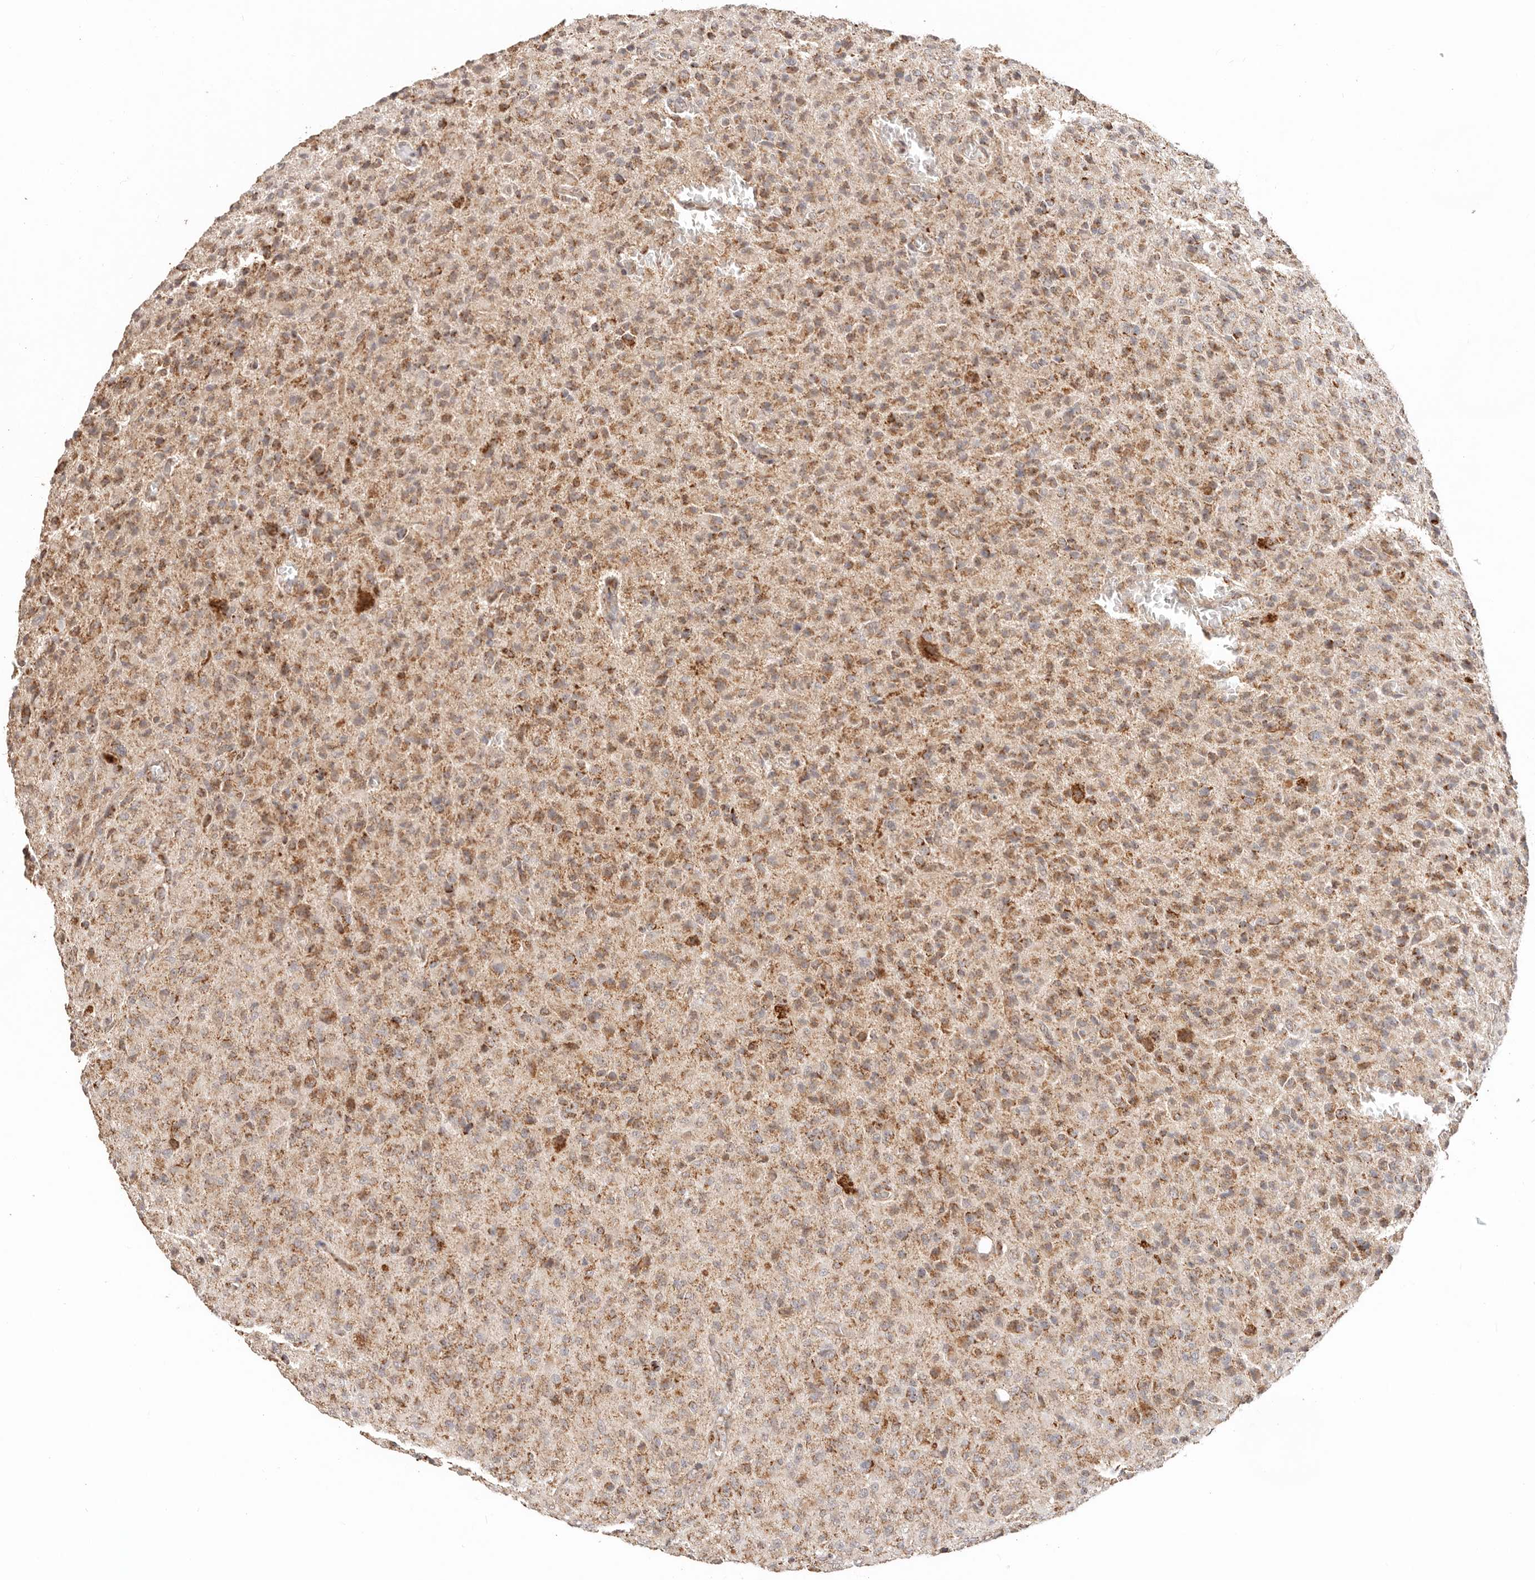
{"staining": {"intensity": "moderate", "quantity": ">75%", "location": "cytoplasmic/membranous"}, "tissue": "glioma", "cell_type": "Tumor cells", "image_type": "cancer", "snomed": [{"axis": "morphology", "description": "Glioma, malignant, High grade"}, {"axis": "topography", "description": "Brain"}], "caption": "Immunohistochemistry image of human glioma stained for a protein (brown), which demonstrates medium levels of moderate cytoplasmic/membranous staining in about >75% of tumor cells.", "gene": "NDUFB11", "patient": {"sex": "female", "age": 57}}